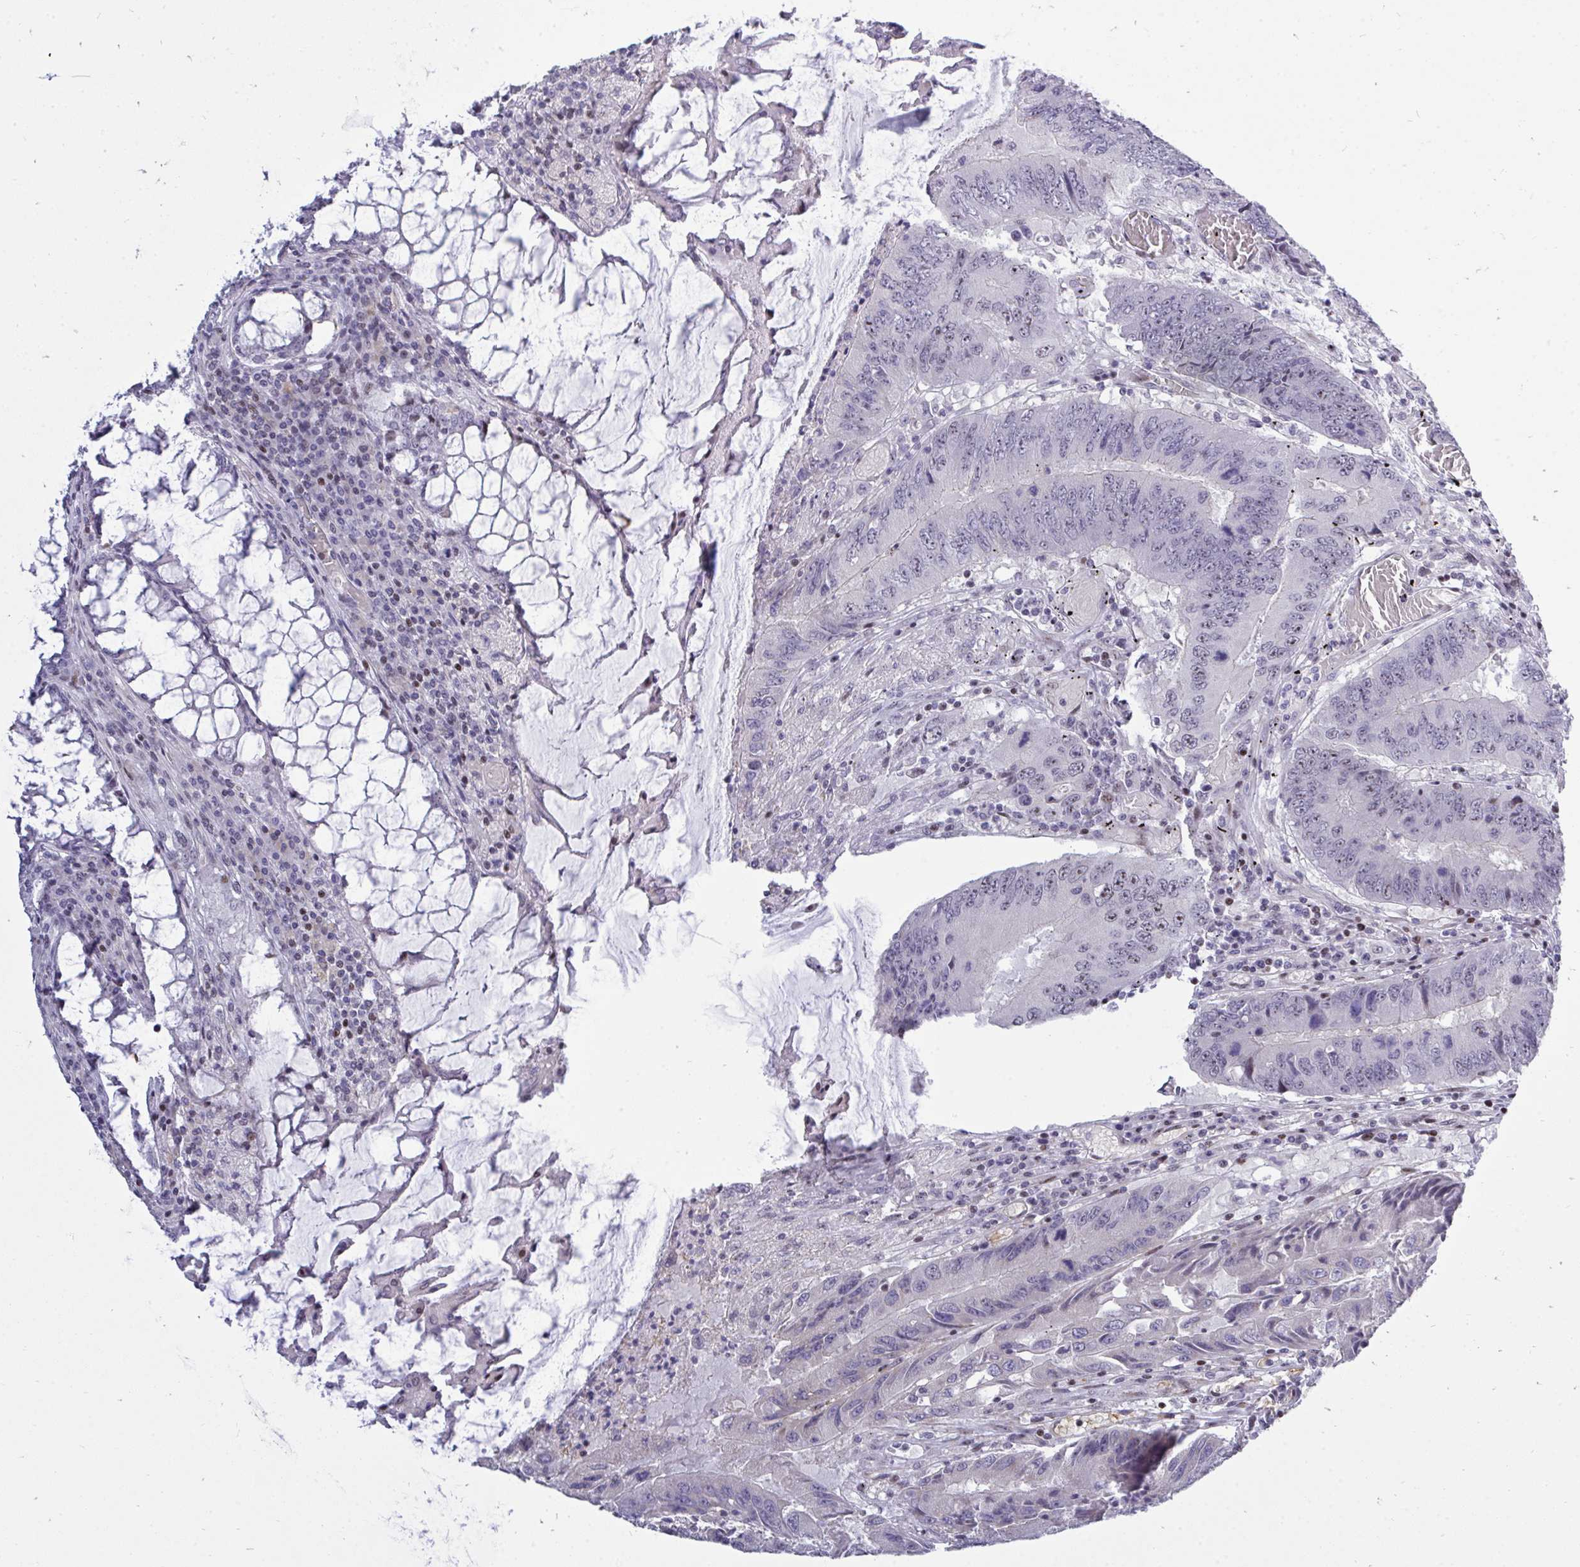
{"staining": {"intensity": "moderate", "quantity": "<25%", "location": "nuclear"}, "tissue": "colorectal cancer", "cell_type": "Tumor cells", "image_type": "cancer", "snomed": [{"axis": "morphology", "description": "Adenocarcinoma, NOS"}, {"axis": "topography", "description": "Colon"}], "caption": "Tumor cells display low levels of moderate nuclear staining in about <25% of cells in adenocarcinoma (colorectal).", "gene": "PLPPR3", "patient": {"sex": "male", "age": 53}}